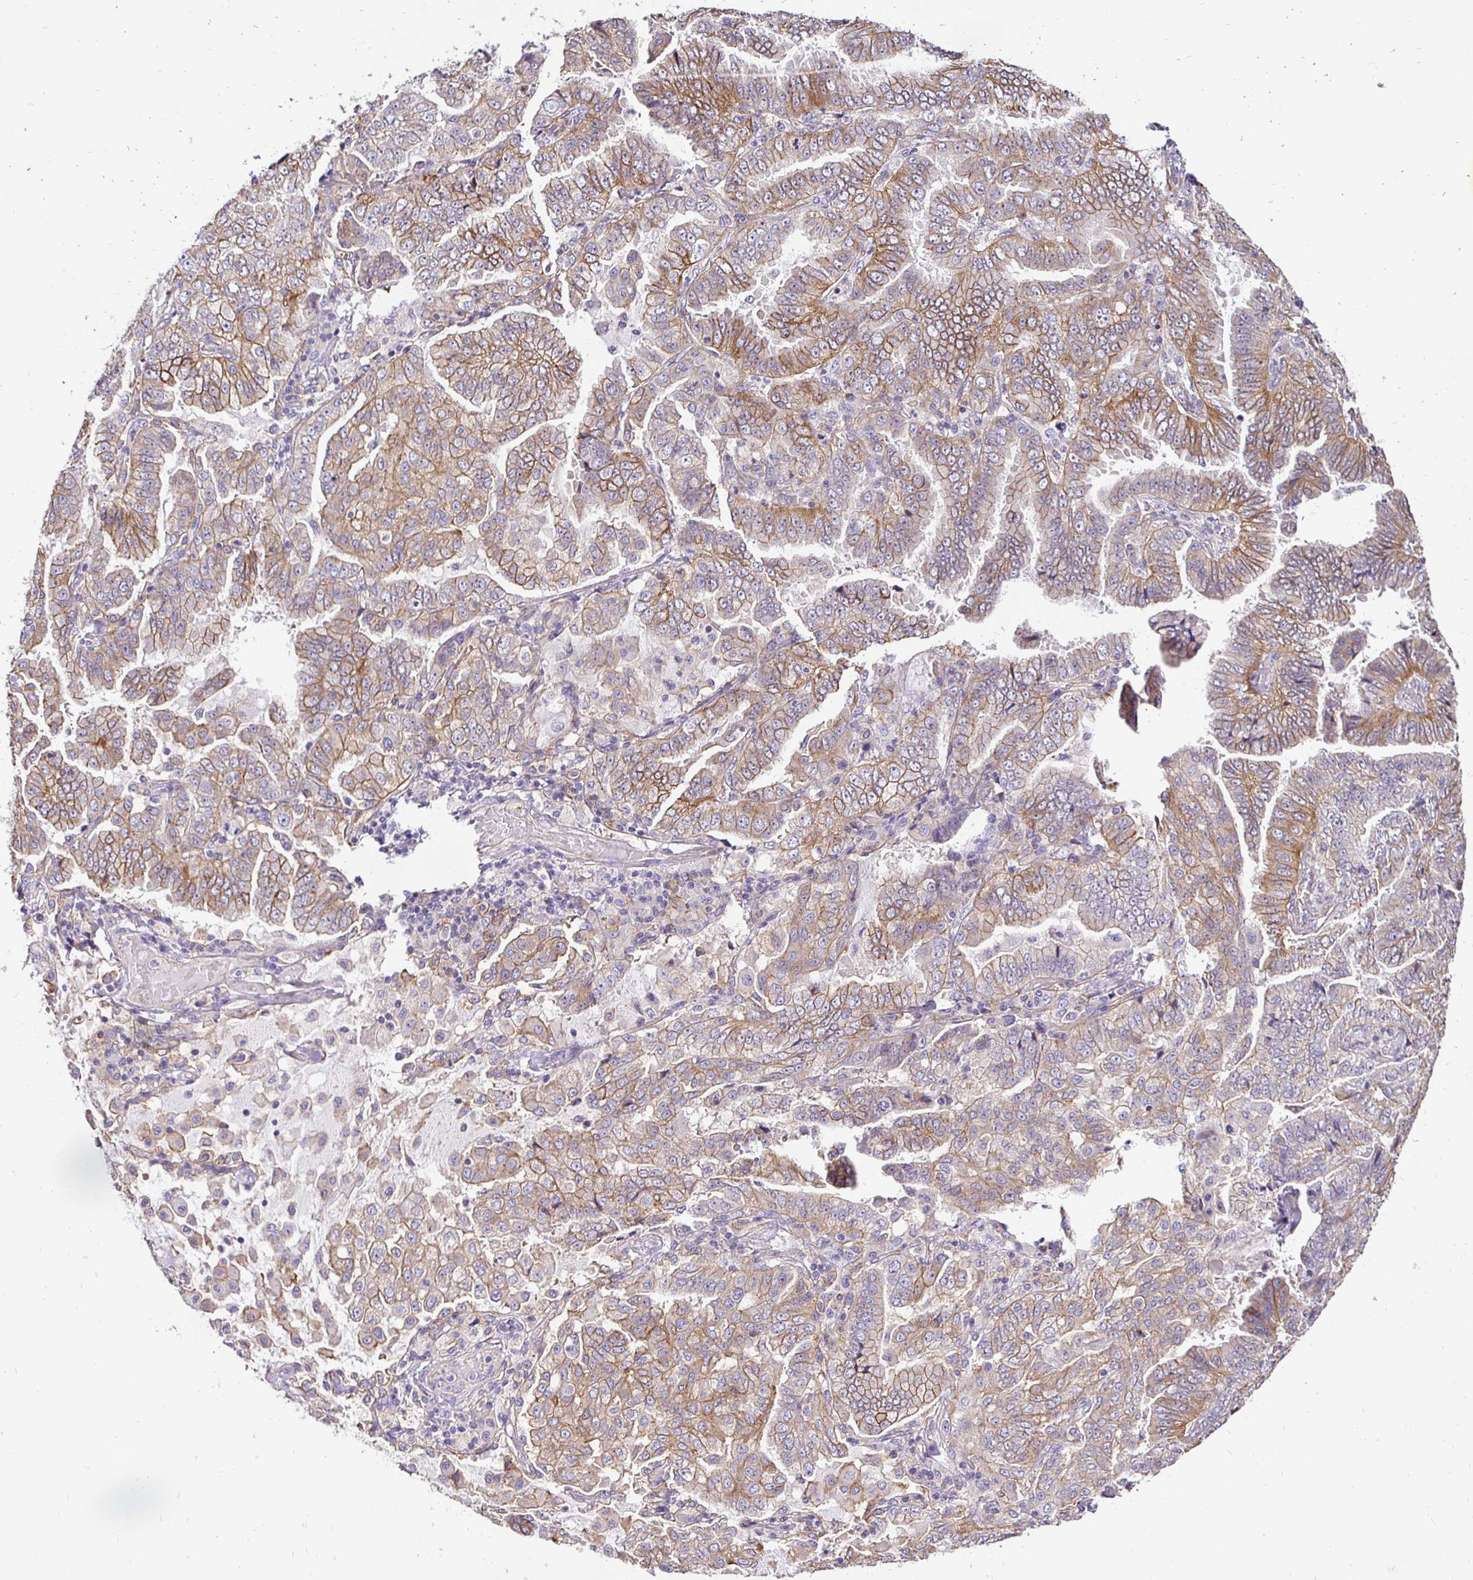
{"staining": {"intensity": "moderate", "quantity": ">75%", "location": "cytoplasmic/membranous"}, "tissue": "lung cancer", "cell_type": "Tumor cells", "image_type": "cancer", "snomed": [{"axis": "morphology", "description": "Aneuploidy"}, {"axis": "morphology", "description": "Adenocarcinoma, NOS"}, {"axis": "morphology", "description": "Adenocarcinoma, metastatic, NOS"}, {"axis": "topography", "description": "Lymph node"}, {"axis": "topography", "description": "Lung"}], "caption": "There is medium levels of moderate cytoplasmic/membranous expression in tumor cells of lung adenocarcinoma, as demonstrated by immunohistochemical staining (brown color).", "gene": "SLC9A1", "patient": {"sex": "female", "age": 48}}